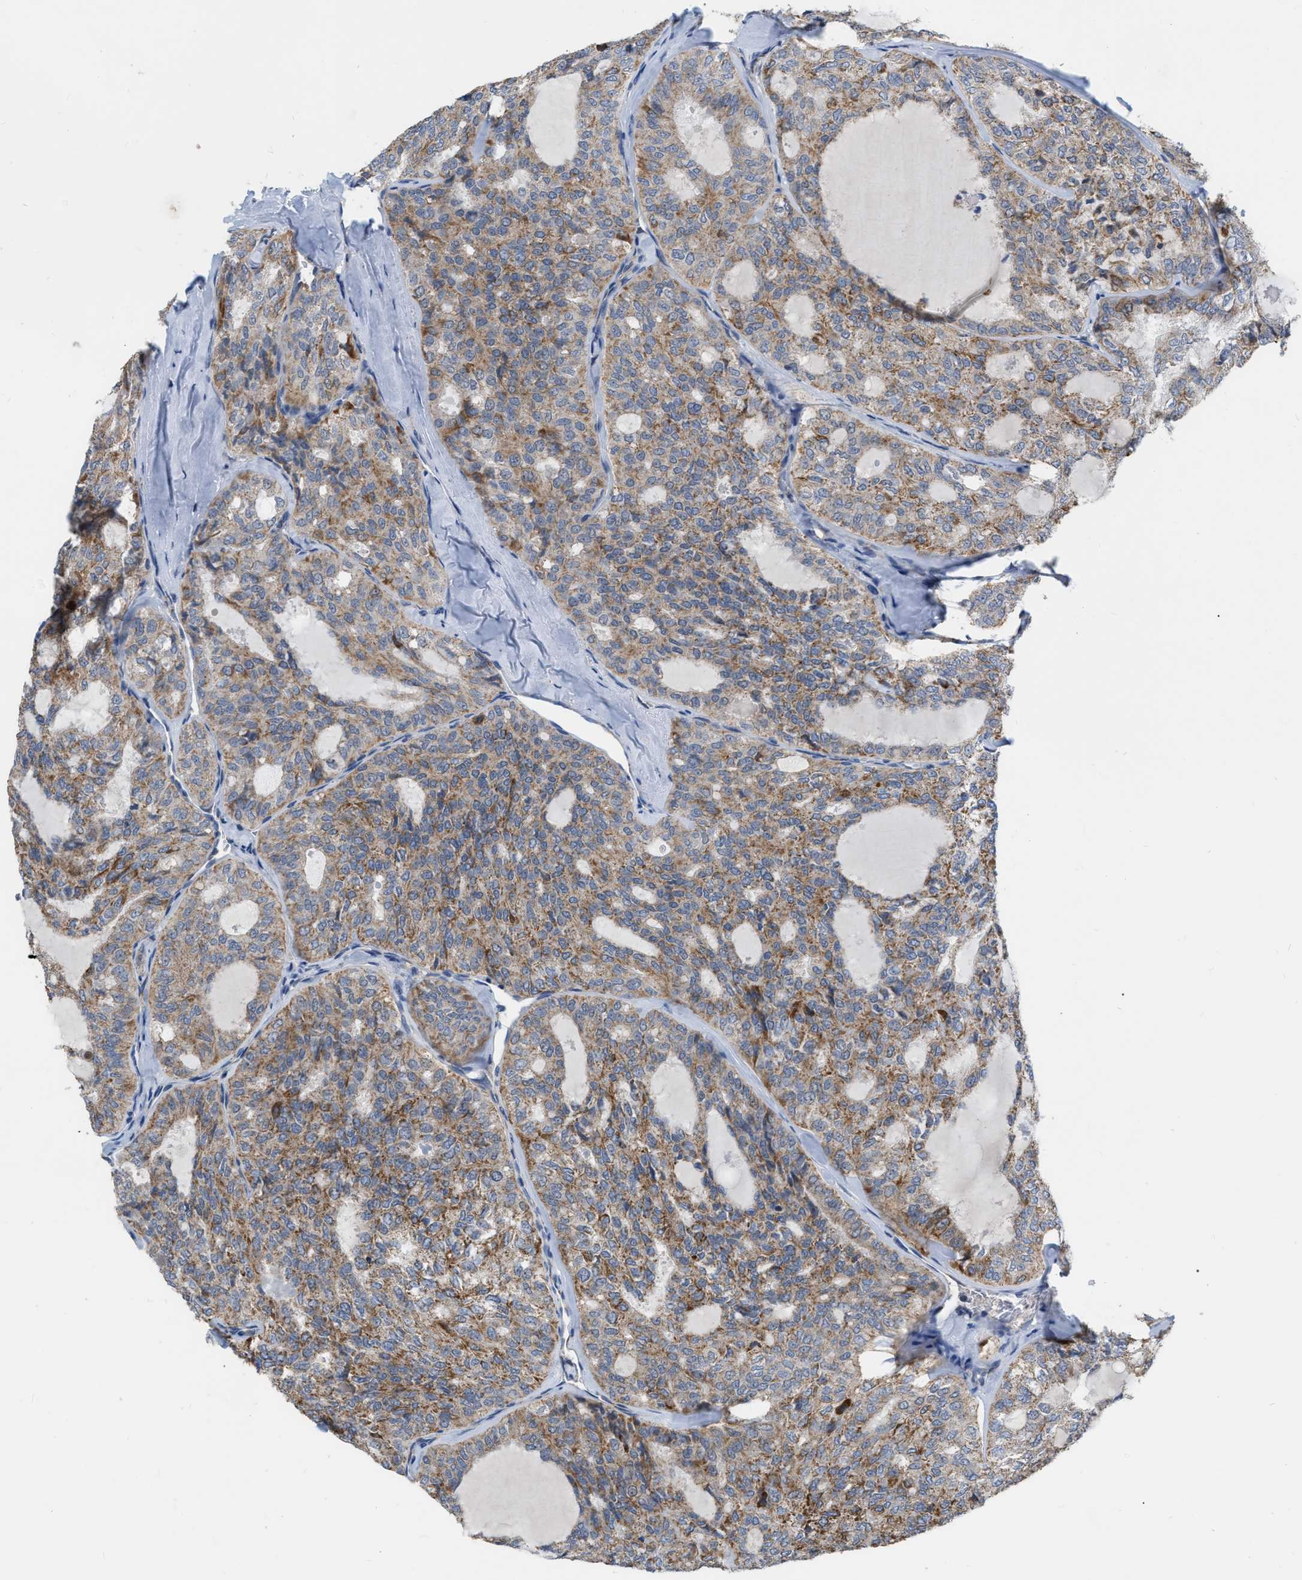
{"staining": {"intensity": "moderate", "quantity": ">75%", "location": "cytoplasmic/membranous"}, "tissue": "thyroid cancer", "cell_type": "Tumor cells", "image_type": "cancer", "snomed": [{"axis": "morphology", "description": "Follicular adenoma carcinoma, NOS"}, {"axis": "topography", "description": "Thyroid gland"}], "caption": "High-power microscopy captured an immunohistochemistry micrograph of thyroid cancer (follicular adenoma carcinoma), revealing moderate cytoplasmic/membranous positivity in approximately >75% of tumor cells. Immunohistochemistry stains the protein in brown and the nuclei are stained blue.", "gene": "DDX56", "patient": {"sex": "male", "age": 75}}